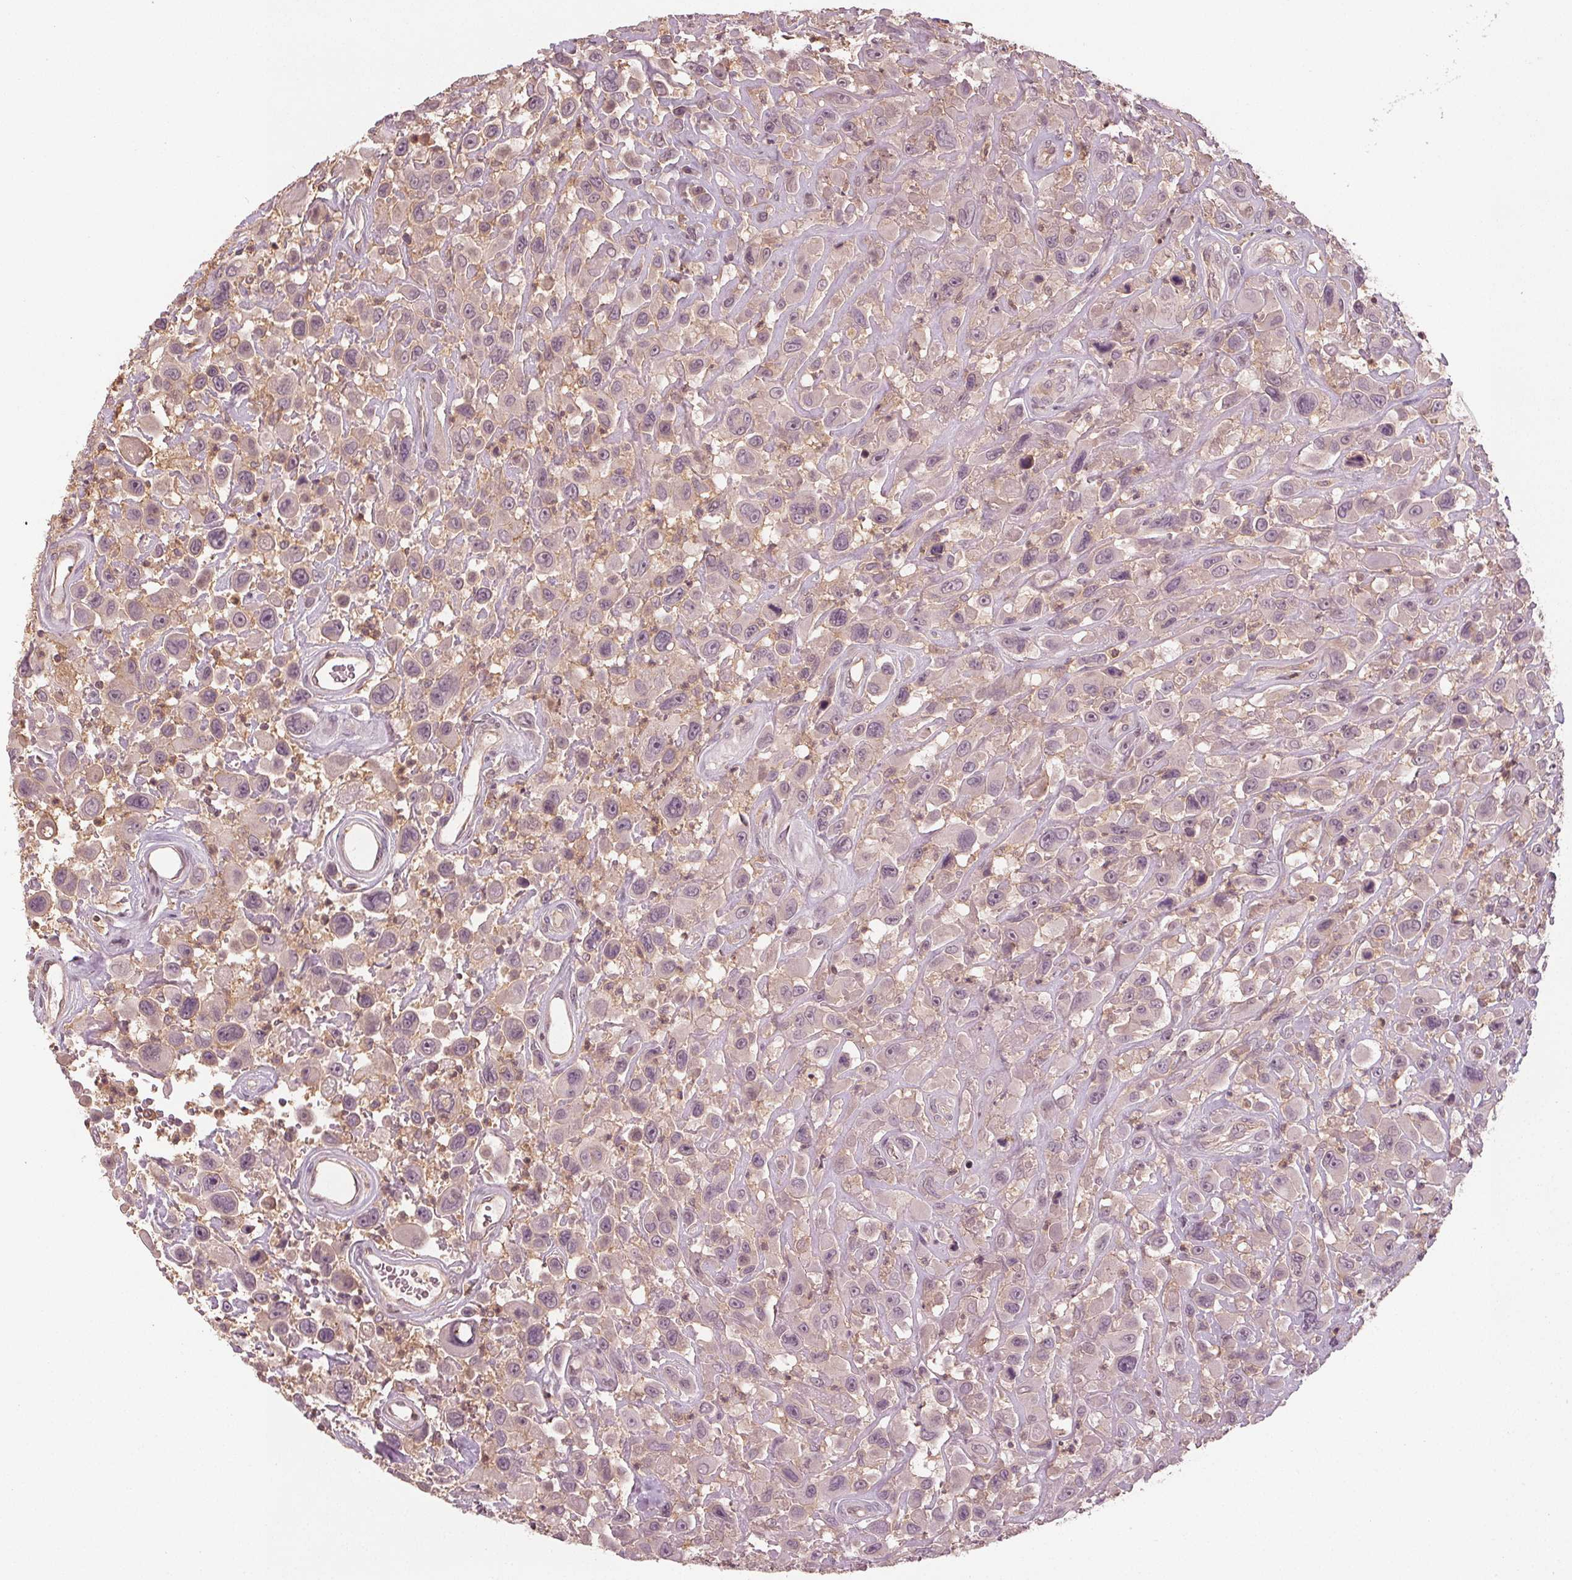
{"staining": {"intensity": "weak", "quantity": "<25%", "location": "cytoplasmic/membranous"}, "tissue": "urothelial cancer", "cell_type": "Tumor cells", "image_type": "cancer", "snomed": [{"axis": "morphology", "description": "Urothelial carcinoma, High grade"}, {"axis": "topography", "description": "Urinary bladder"}], "caption": "Human urothelial carcinoma (high-grade) stained for a protein using IHC displays no expression in tumor cells.", "gene": "GNB2", "patient": {"sex": "male", "age": 53}}